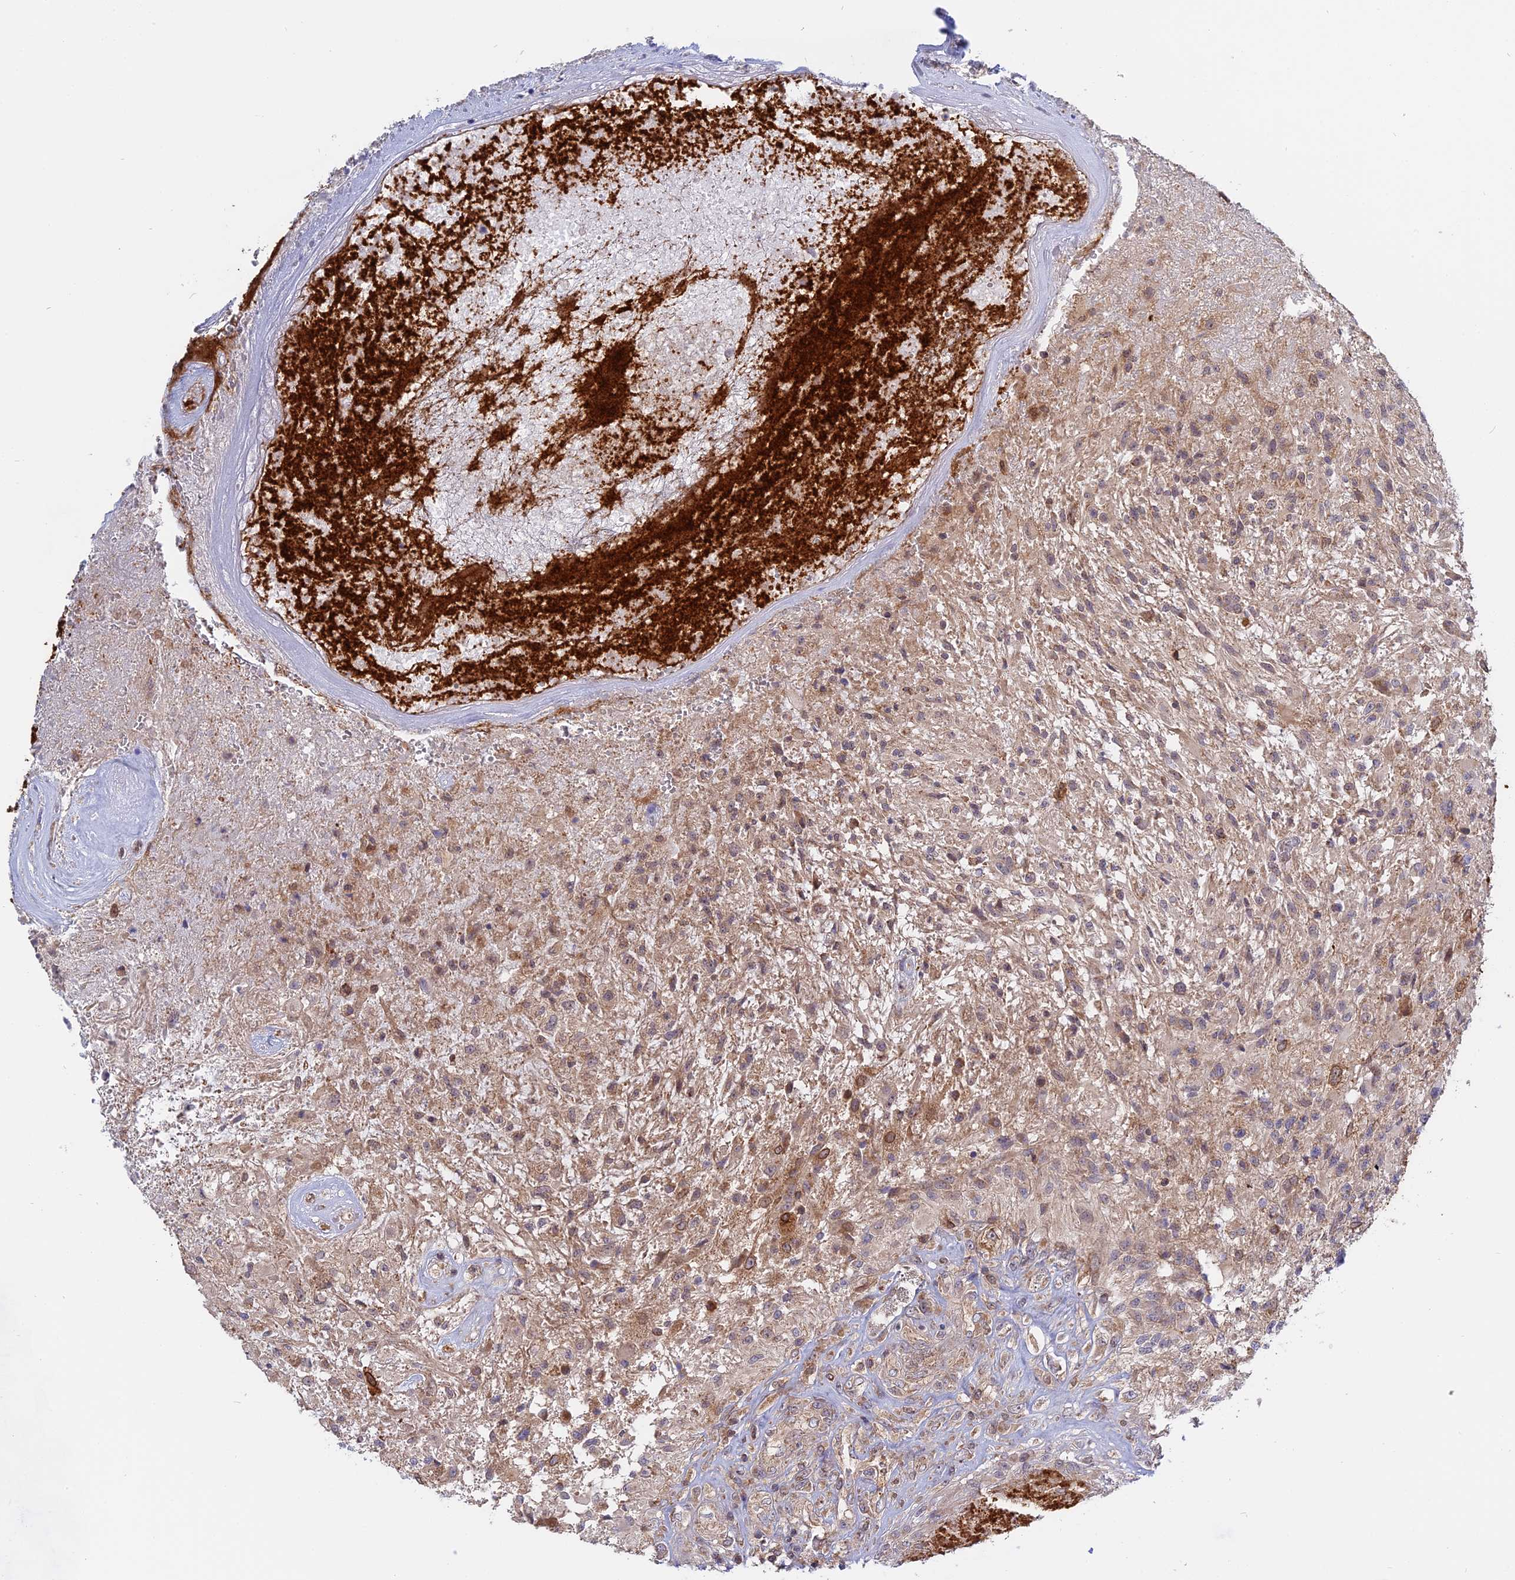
{"staining": {"intensity": "weak", "quantity": "<25%", "location": "cytoplasmic/membranous"}, "tissue": "glioma", "cell_type": "Tumor cells", "image_type": "cancer", "snomed": [{"axis": "morphology", "description": "Glioma, malignant, High grade"}, {"axis": "topography", "description": "Brain"}], "caption": "This image is of malignant high-grade glioma stained with immunohistochemistry to label a protein in brown with the nuclei are counter-stained blue. There is no positivity in tumor cells.", "gene": "IL21R", "patient": {"sex": "male", "age": 56}}